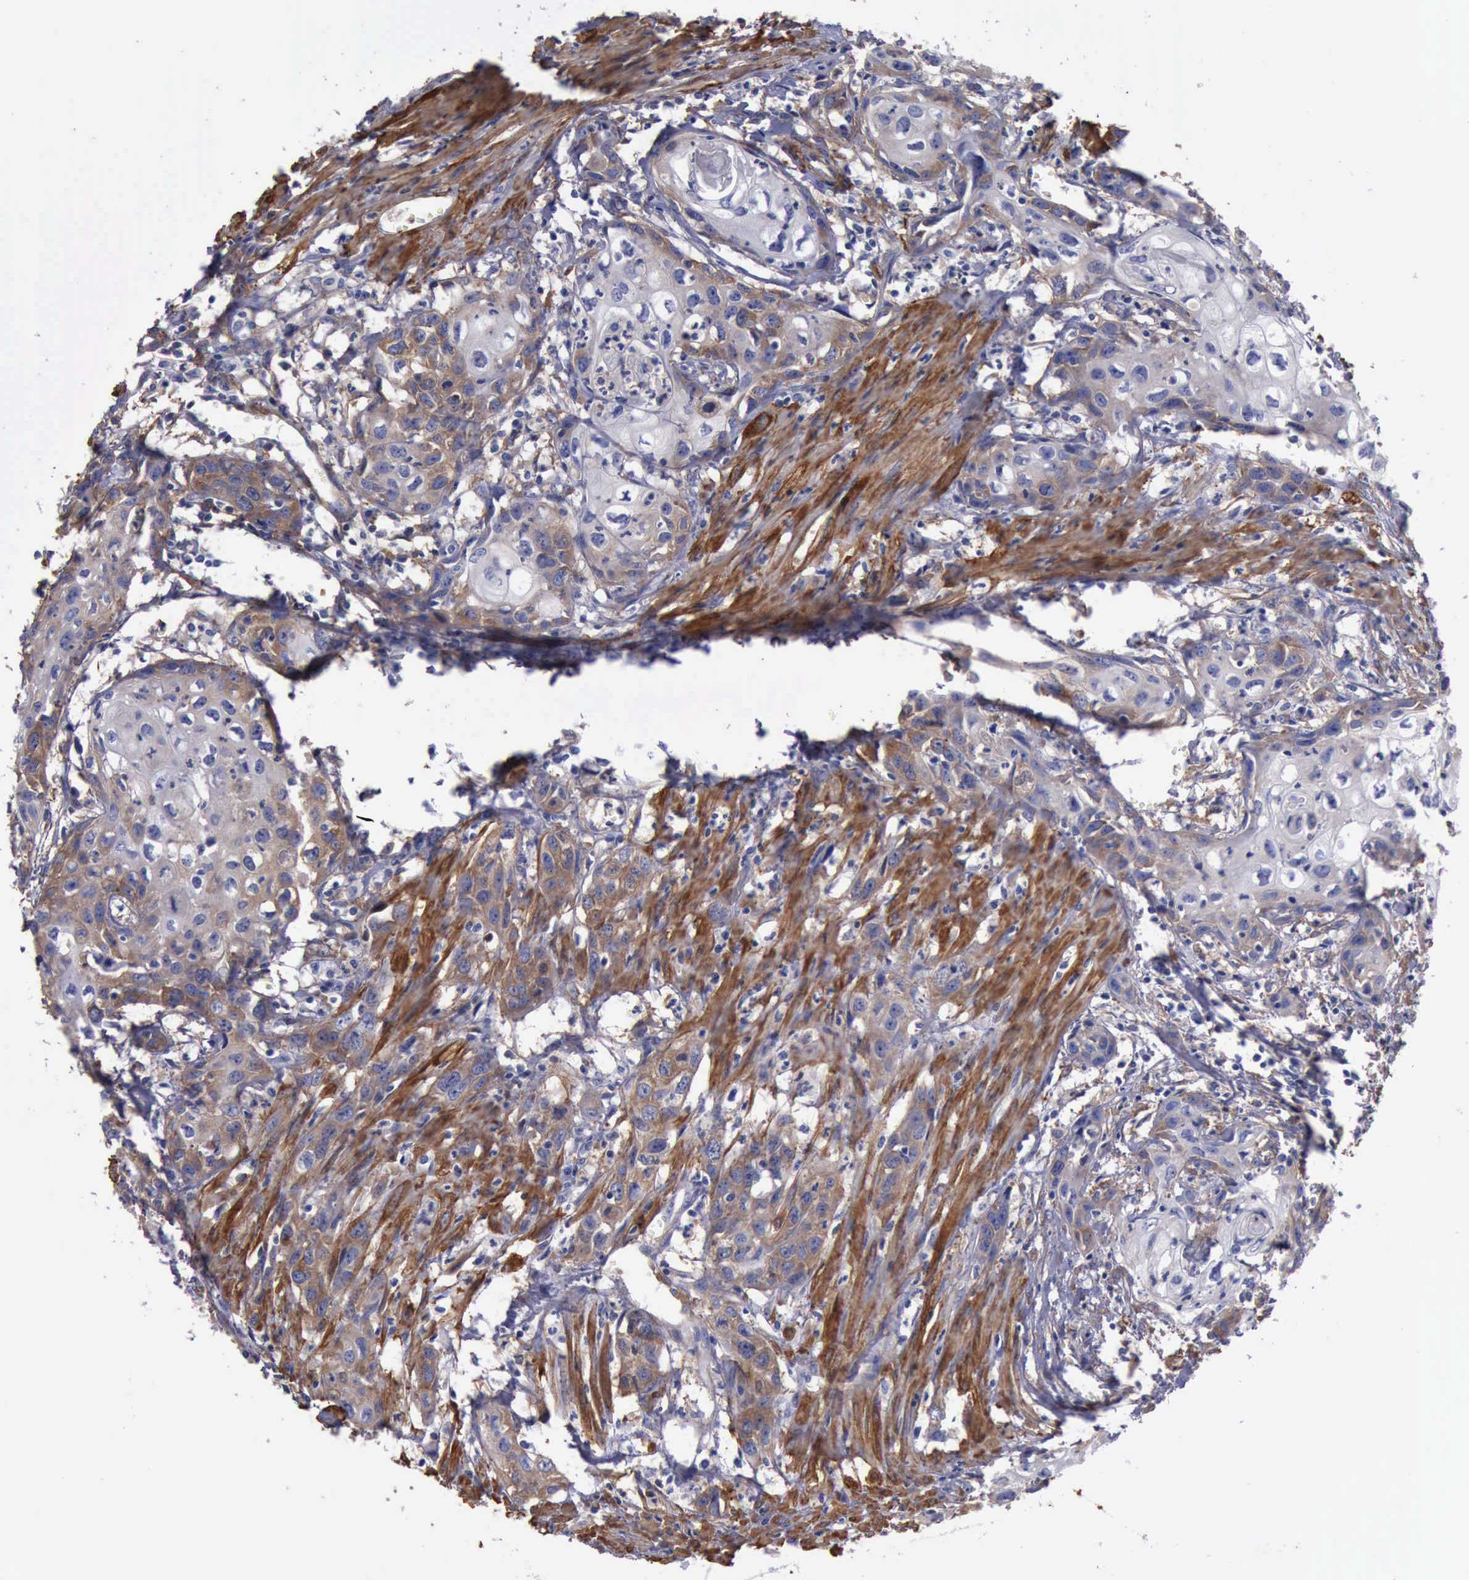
{"staining": {"intensity": "weak", "quantity": "25%-75%", "location": "cytoplasmic/membranous"}, "tissue": "urothelial cancer", "cell_type": "Tumor cells", "image_type": "cancer", "snomed": [{"axis": "morphology", "description": "Urothelial carcinoma, High grade"}, {"axis": "topography", "description": "Urinary bladder"}], "caption": "There is low levels of weak cytoplasmic/membranous expression in tumor cells of urothelial cancer, as demonstrated by immunohistochemical staining (brown color).", "gene": "FLNA", "patient": {"sex": "male", "age": 54}}